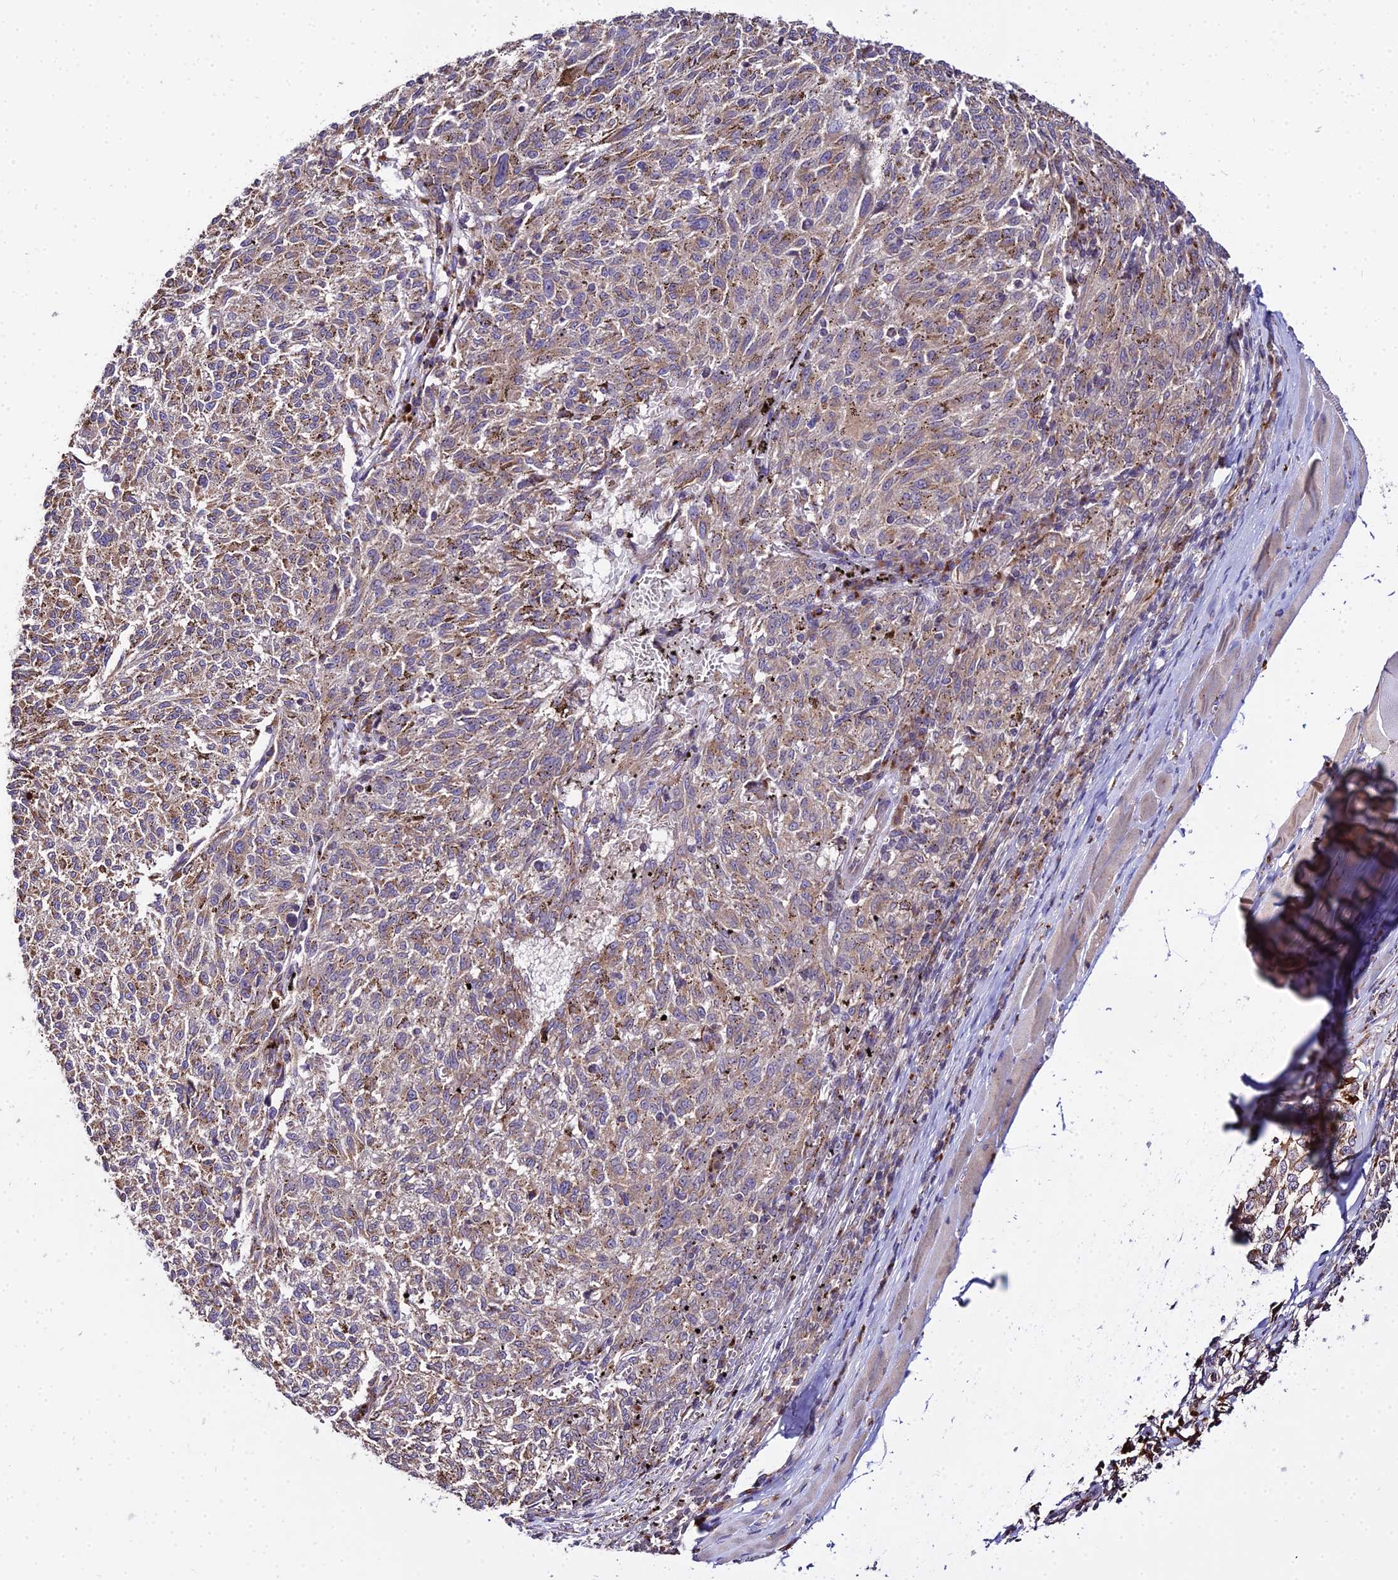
{"staining": {"intensity": "weak", "quantity": ">75%", "location": "cytoplasmic/membranous"}, "tissue": "melanoma", "cell_type": "Tumor cells", "image_type": "cancer", "snomed": [{"axis": "morphology", "description": "Malignant melanoma, NOS"}, {"axis": "topography", "description": "Skin"}], "caption": "Tumor cells demonstrate low levels of weak cytoplasmic/membranous positivity in approximately >75% of cells in malignant melanoma. The protein is shown in brown color, while the nuclei are stained blue.", "gene": "PEX19", "patient": {"sex": "female", "age": 72}}